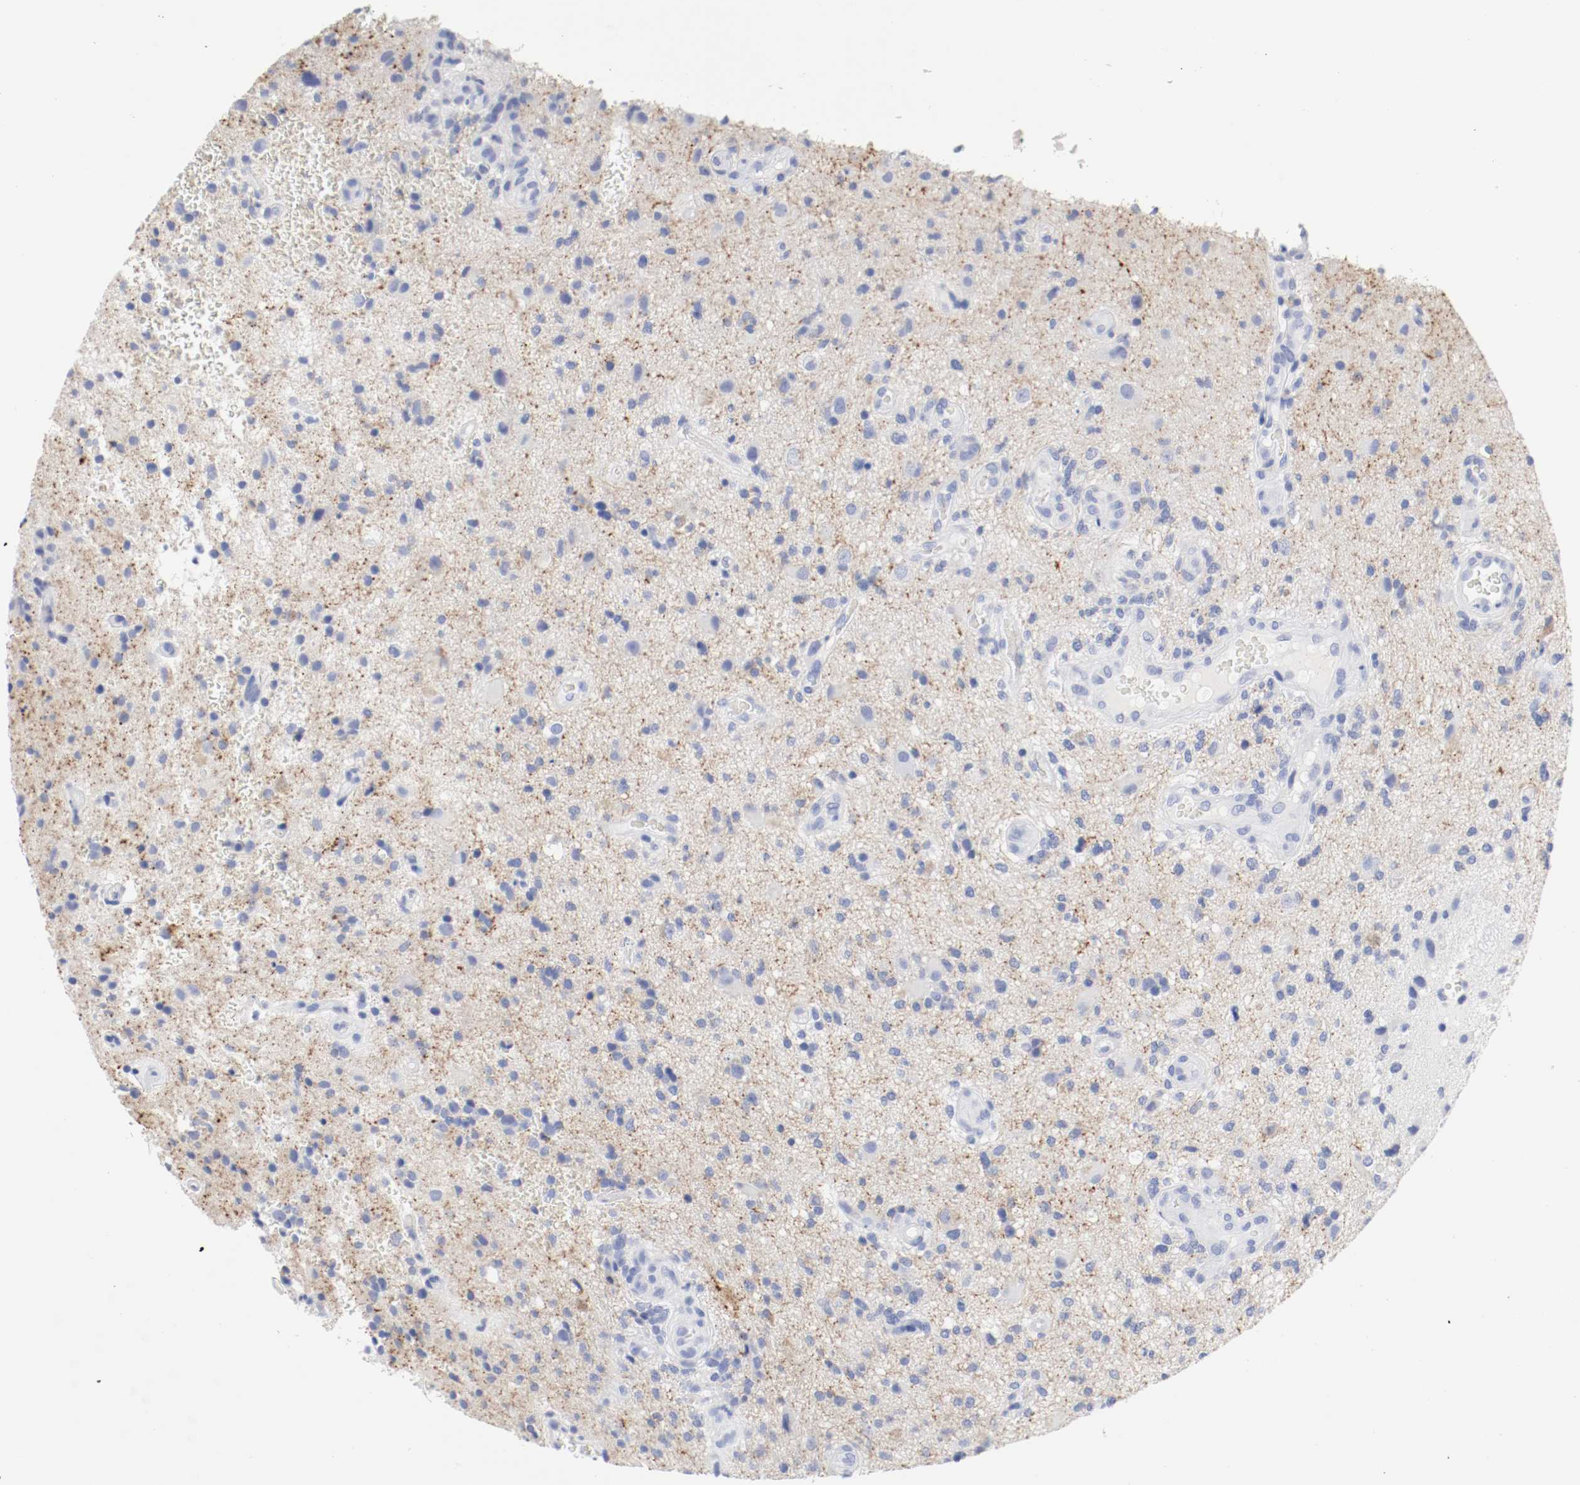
{"staining": {"intensity": "negative", "quantity": "none", "location": "none"}, "tissue": "glioma", "cell_type": "Tumor cells", "image_type": "cancer", "snomed": [{"axis": "morphology", "description": "Normal tissue, NOS"}, {"axis": "morphology", "description": "Glioma, malignant, High grade"}, {"axis": "topography", "description": "Cerebral cortex"}], "caption": "This is a micrograph of immunohistochemistry (IHC) staining of glioma, which shows no staining in tumor cells.", "gene": "GAD1", "patient": {"sex": "male", "age": 75}}